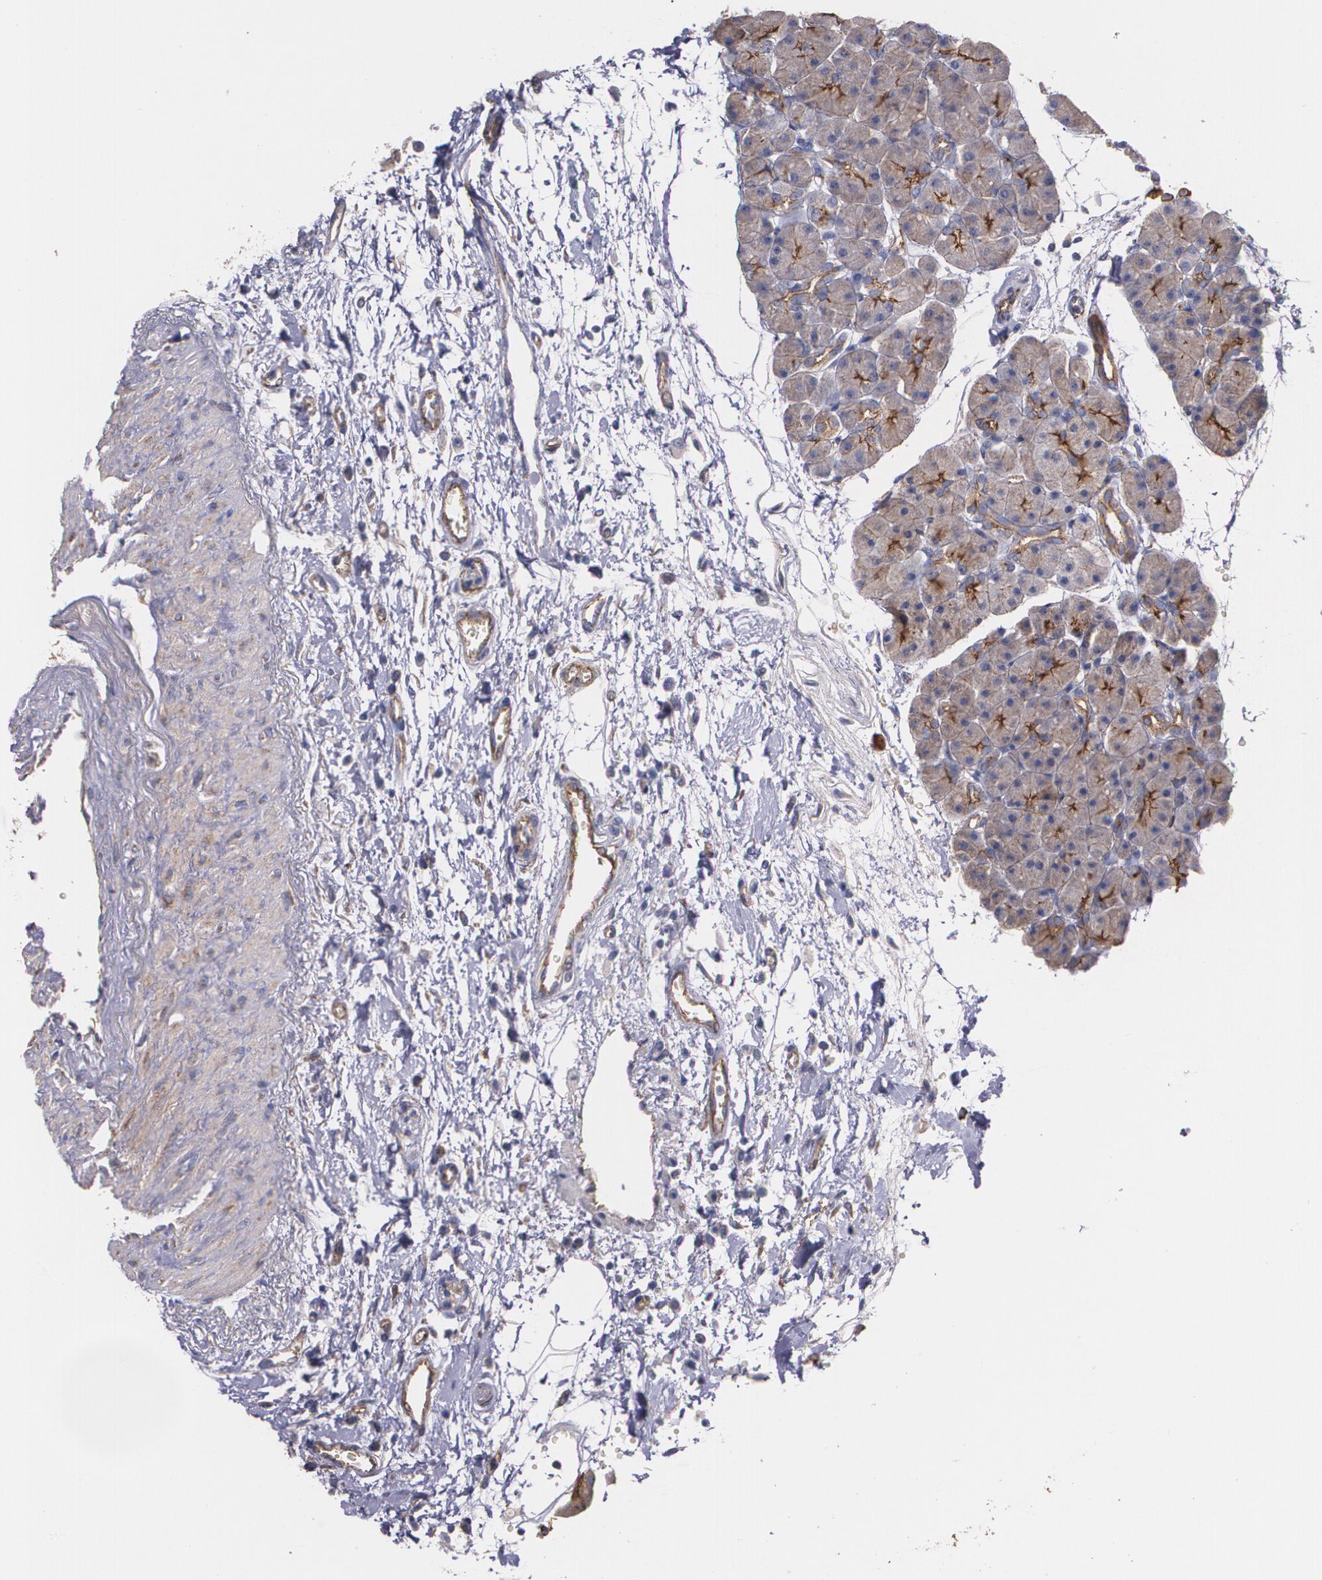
{"staining": {"intensity": "weak", "quantity": "25%-75%", "location": "cytoplasmic/membranous"}, "tissue": "pancreas", "cell_type": "Exocrine glandular cells", "image_type": "normal", "snomed": [{"axis": "morphology", "description": "Normal tissue, NOS"}, {"axis": "topography", "description": "Pancreas"}], "caption": "Pancreas stained with DAB (3,3'-diaminobenzidine) immunohistochemistry shows low levels of weak cytoplasmic/membranous staining in approximately 25%-75% of exocrine glandular cells. The staining was performed using DAB, with brown indicating positive protein expression. Nuclei are stained blue with hematoxylin.", "gene": "TJP1", "patient": {"sex": "male", "age": 66}}